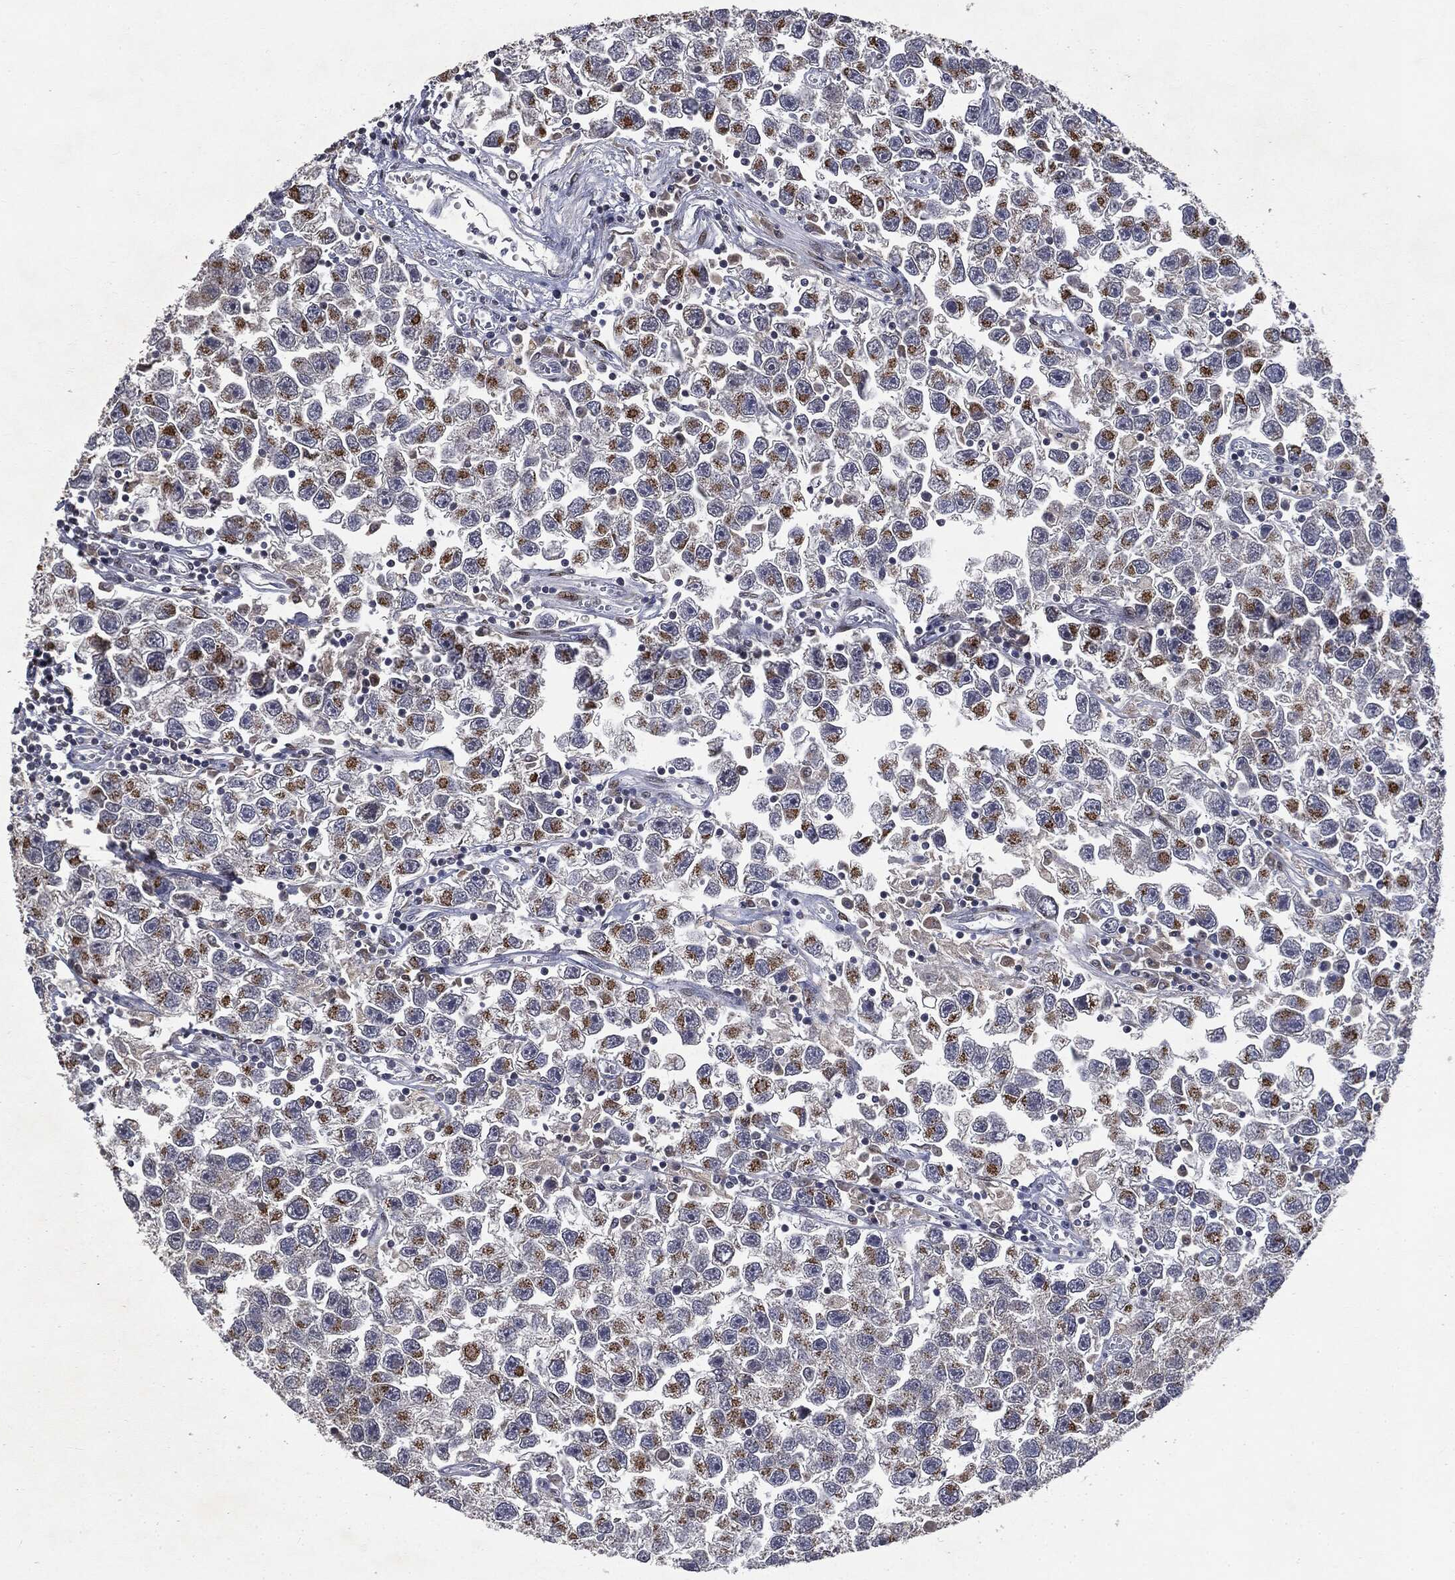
{"staining": {"intensity": "moderate", "quantity": "25%-75%", "location": "cytoplasmic/membranous"}, "tissue": "testis cancer", "cell_type": "Tumor cells", "image_type": "cancer", "snomed": [{"axis": "morphology", "description": "Seminoma, NOS"}, {"axis": "topography", "description": "Testis"}], "caption": "This photomicrograph shows testis seminoma stained with IHC to label a protein in brown. The cytoplasmic/membranous of tumor cells show moderate positivity for the protein. Nuclei are counter-stained blue.", "gene": "CASD1", "patient": {"sex": "male", "age": 26}}